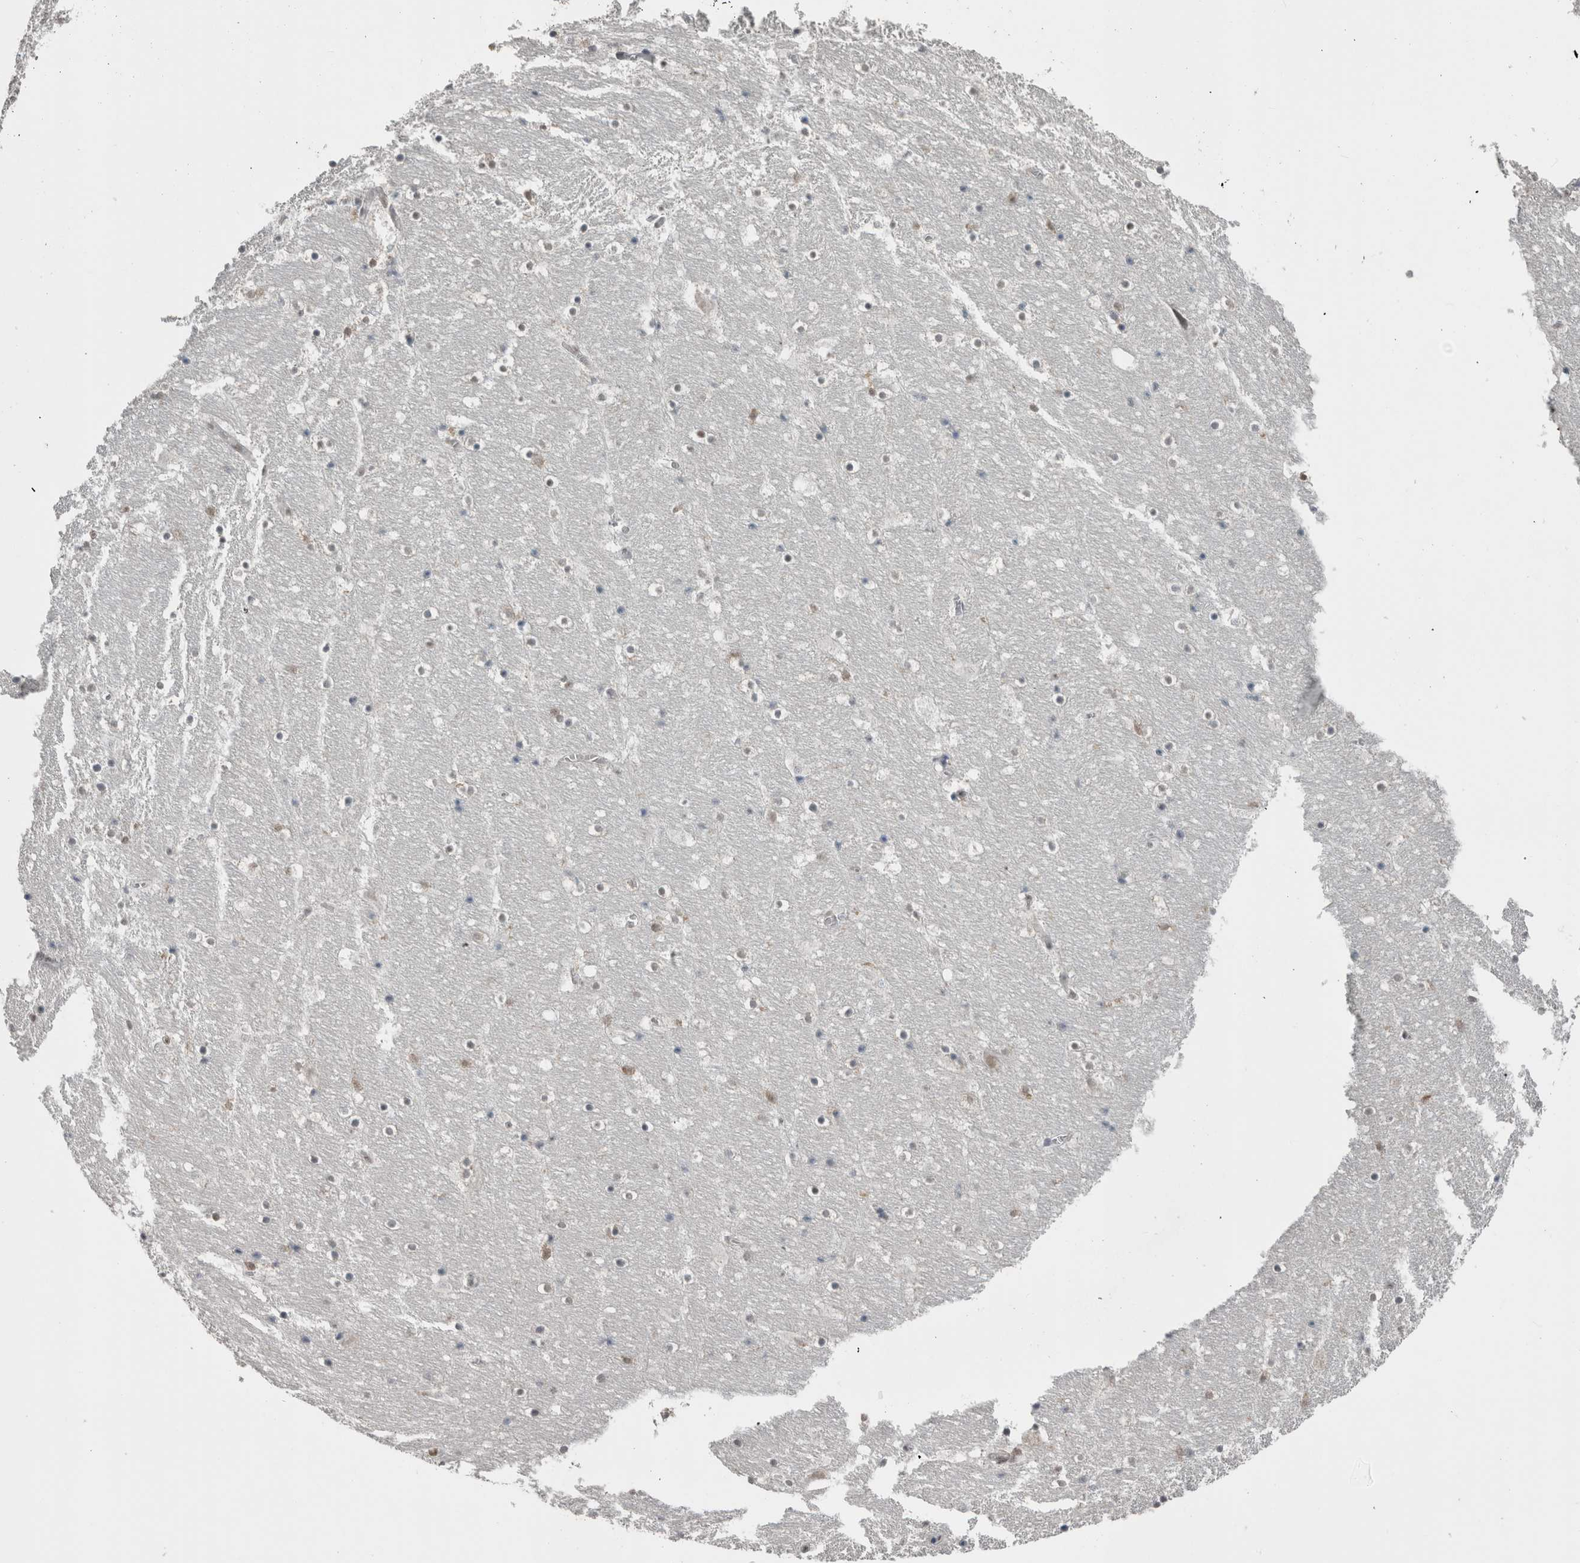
{"staining": {"intensity": "weak", "quantity": "<25%", "location": "nuclear"}, "tissue": "hippocampus", "cell_type": "Glial cells", "image_type": "normal", "snomed": [{"axis": "morphology", "description": "Normal tissue, NOS"}, {"axis": "topography", "description": "Hippocampus"}], "caption": "A high-resolution photomicrograph shows immunohistochemistry (IHC) staining of benign hippocampus, which exhibits no significant staining in glial cells.", "gene": "MAFF", "patient": {"sex": "male", "age": 45}}